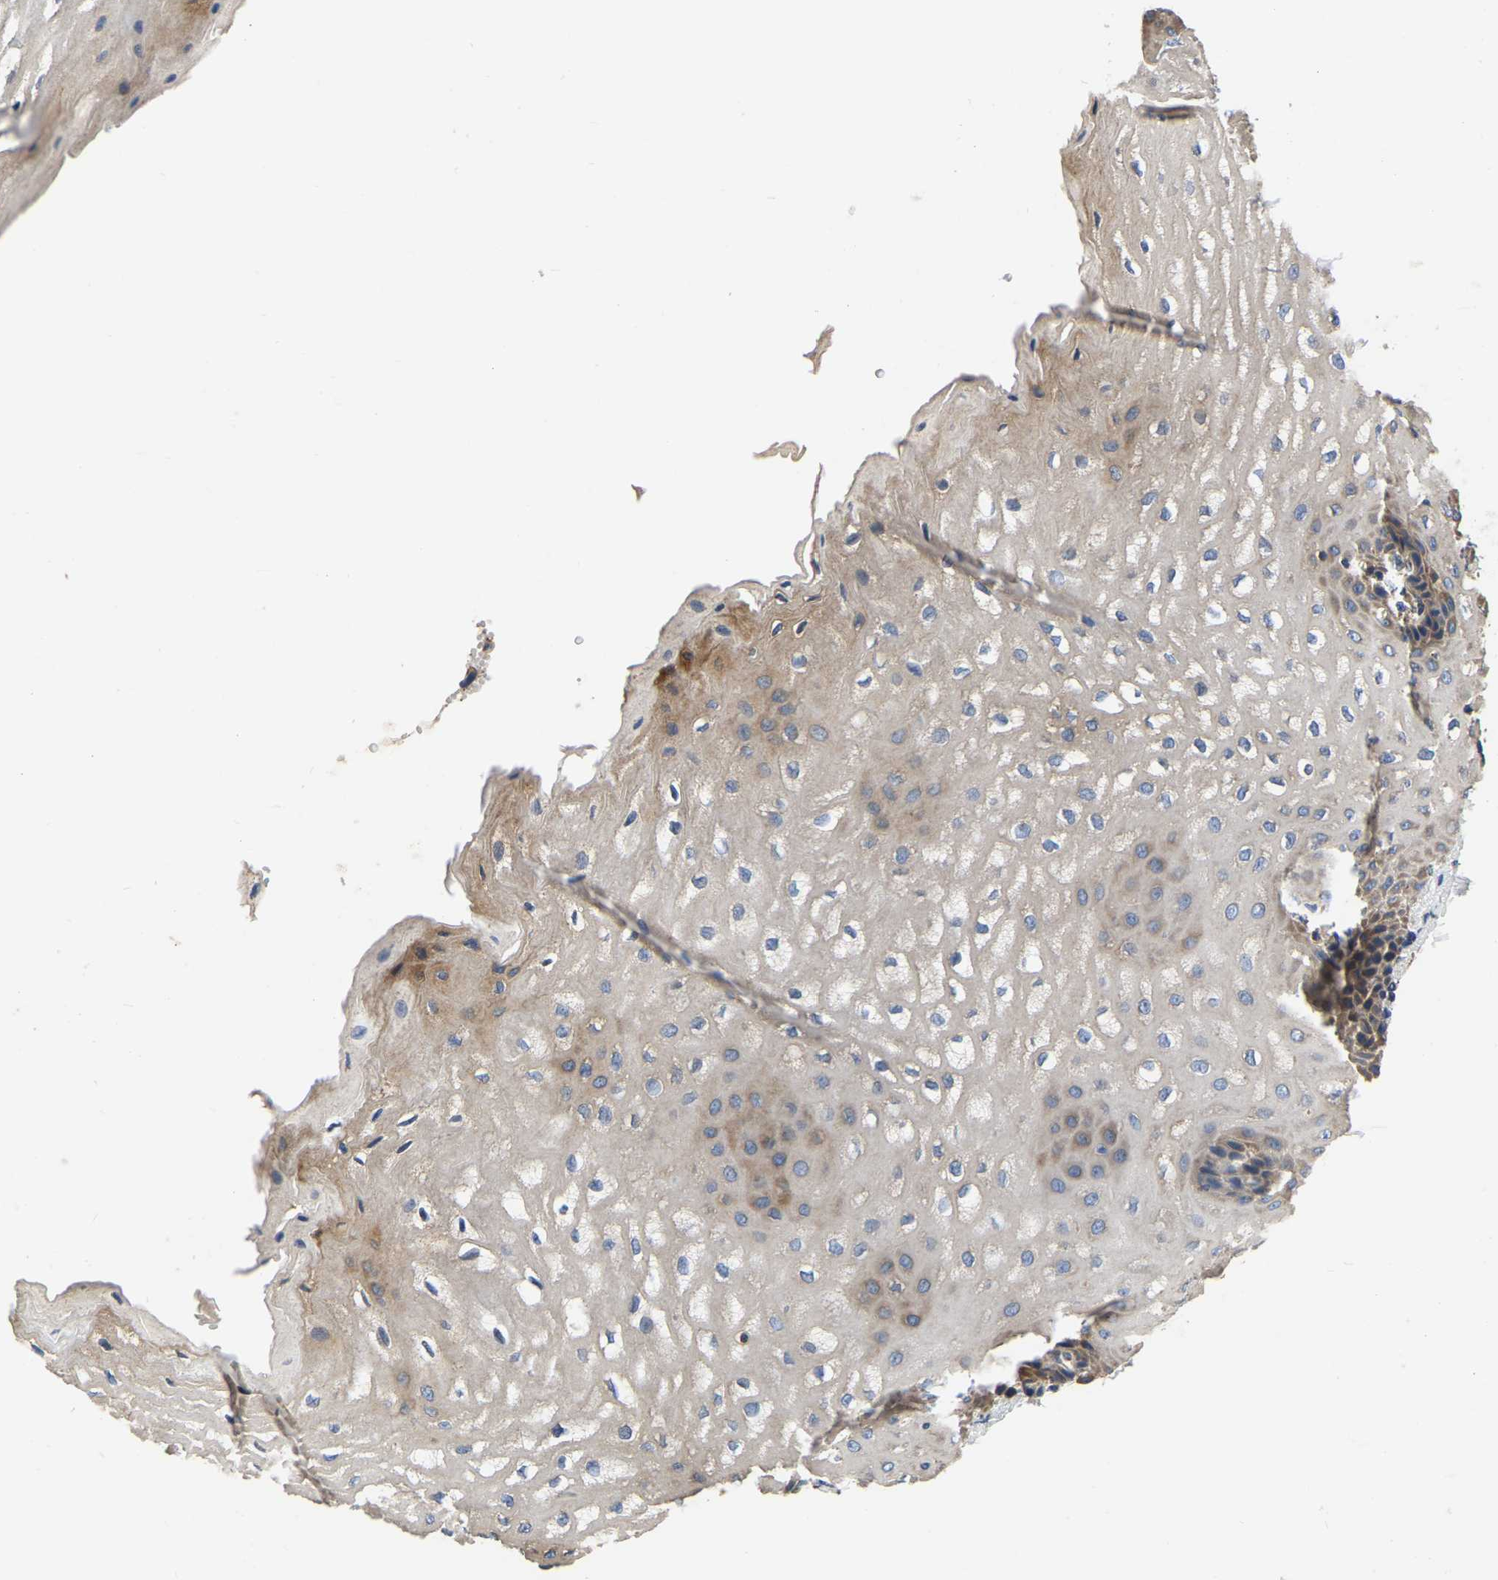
{"staining": {"intensity": "moderate", "quantity": "25%-75%", "location": "cytoplasmic/membranous"}, "tissue": "esophagus", "cell_type": "Squamous epithelial cells", "image_type": "normal", "snomed": [{"axis": "morphology", "description": "Normal tissue, NOS"}, {"axis": "topography", "description": "Esophagus"}], "caption": "DAB immunohistochemical staining of benign human esophagus shows moderate cytoplasmic/membranous protein staining in about 25%-75% of squamous epithelial cells. The staining is performed using DAB (3,3'-diaminobenzidine) brown chromogen to label protein expression. The nuclei are counter-stained blue using hematoxylin.", "gene": "GARS1", "patient": {"sex": "male", "age": 54}}